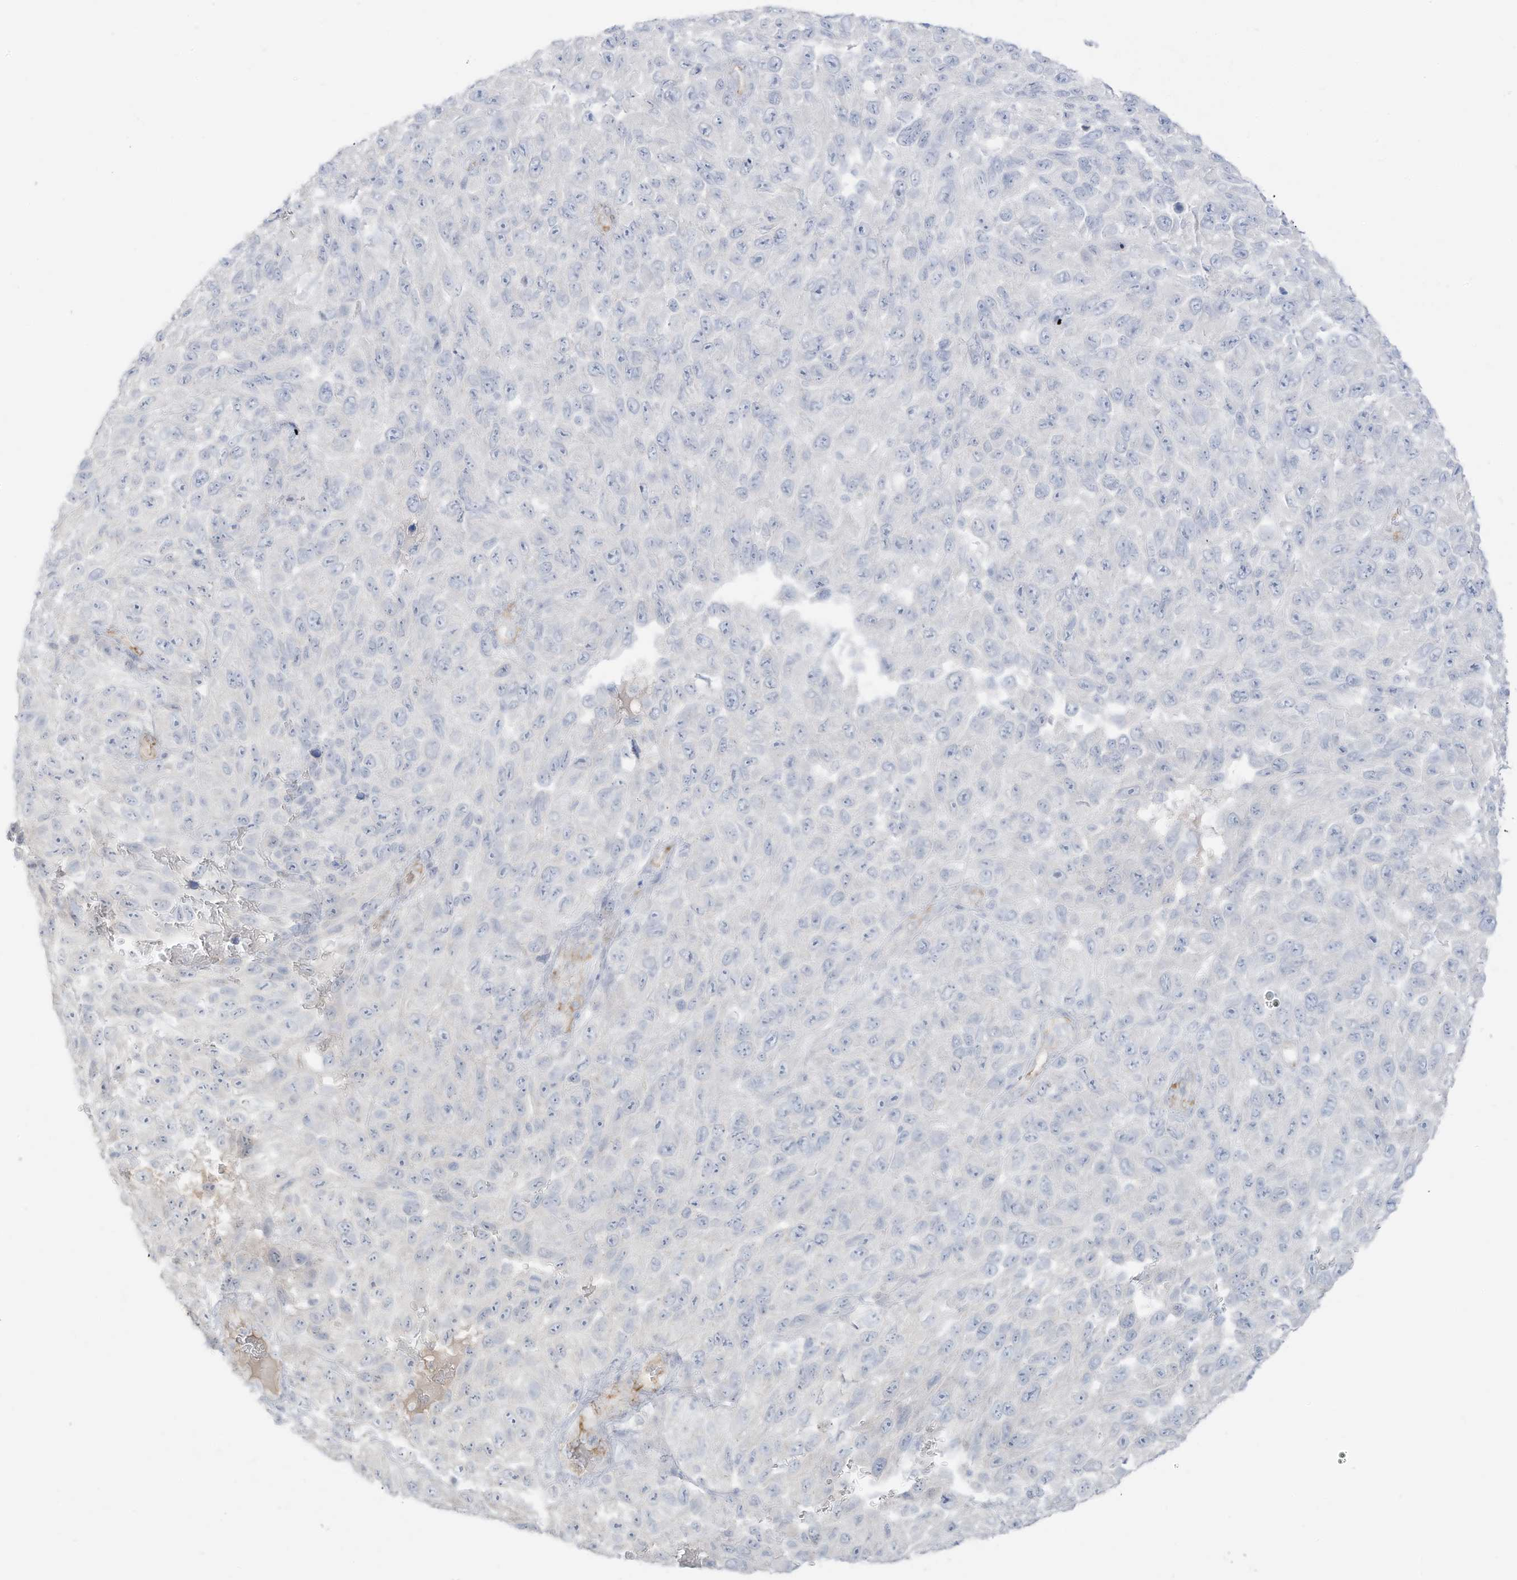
{"staining": {"intensity": "negative", "quantity": "none", "location": "none"}, "tissue": "melanoma", "cell_type": "Tumor cells", "image_type": "cancer", "snomed": [{"axis": "morphology", "description": "Malignant melanoma, NOS"}, {"axis": "topography", "description": "Skin"}], "caption": "Tumor cells are negative for protein expression in human malignant melanoma.", "gene": "C11orf87", "patient": {"sex": "female", "age": 96}}